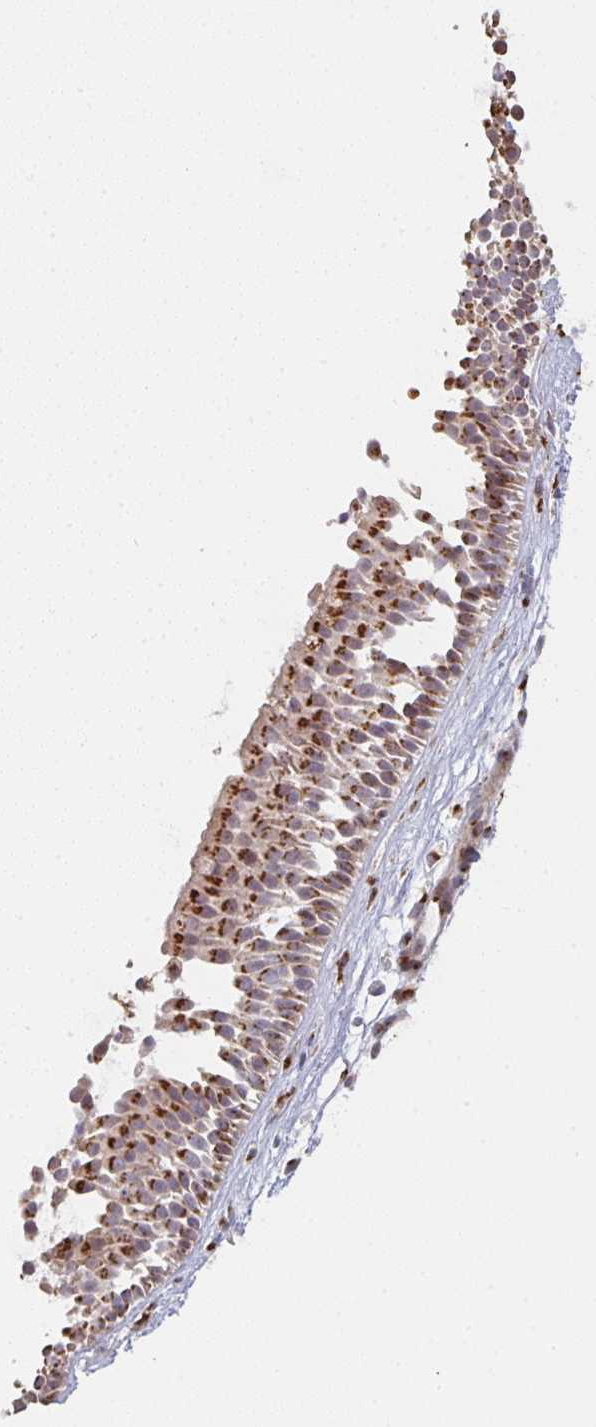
{"staining": {"intensity": "strong", "quantity": ">75%", "location": "cytoplasmic/membranous"}, "tissue": "nasopharynx", "cell_type": "Respiratory epithelial cells", "image_type": "normal", "snomed": [{"axis": "morphology", "description": "Normal tissue, NOS"}, {"axis": "topography", "description": "Nasopharynx"}], "caption": "Nasopharynx stained with DAB immunohistochemistry reveals high levels of strong cytoplasmic/membranous staining in approximately >75% of respiratory epithelial cells.", "gene": "ZNF526", "patient": {"sex": "male", "age": 56}}